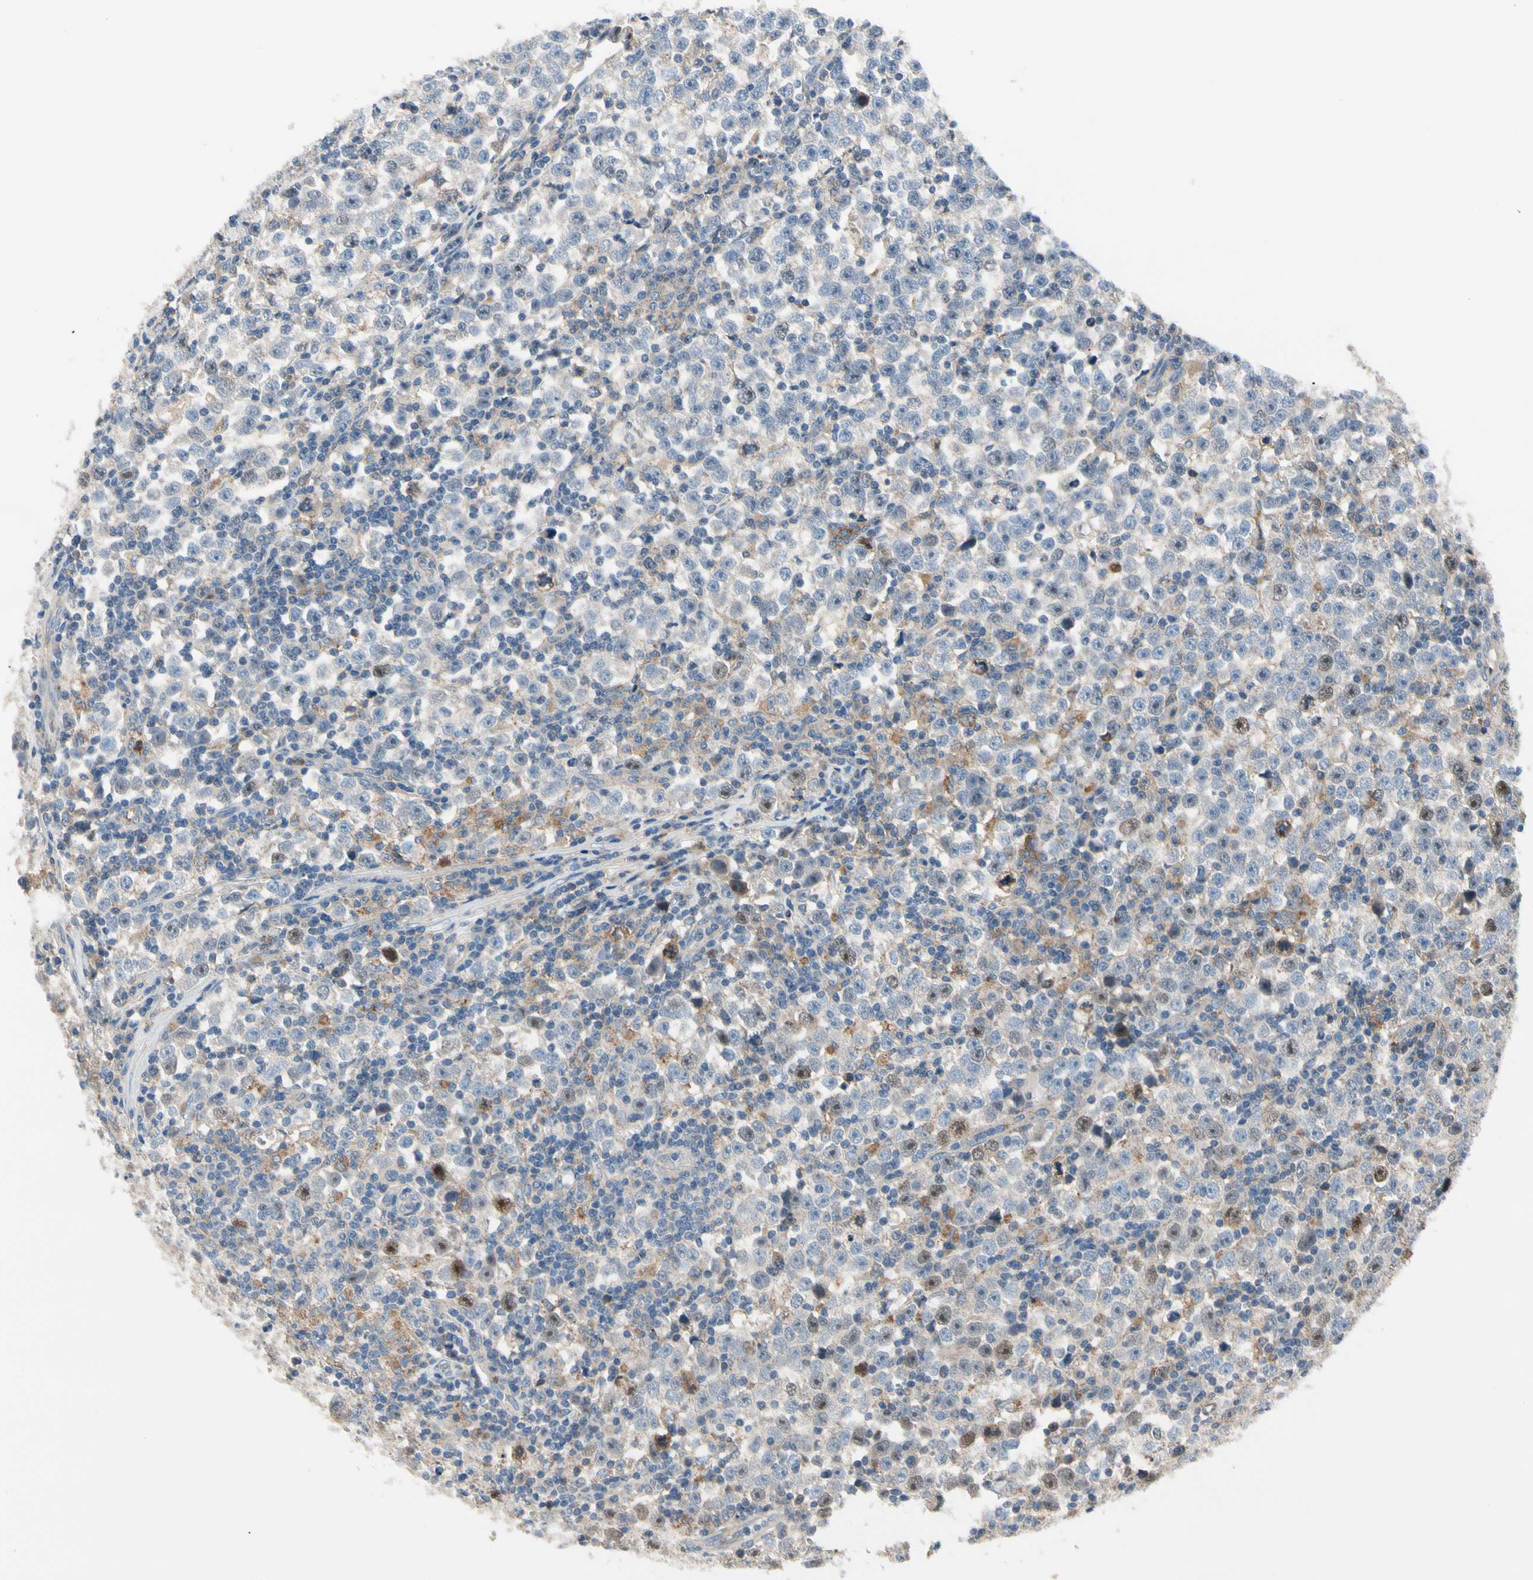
{"staining": {"intensity": "moderate", "quantity": "<25%", "location": "nuclear"}, "tissue": "testis cancer", "cell_type": "Tumor cells", "image_type": "cancer", "snomed": [{"axis": "morphology", "description": "Seminoma, NOS"}, {"axis": "topography", "description": "Testis"}], "caption": "The immunohistochemical stain labels moderate nuclear staining in tumor cells of testis seminoma tissue.", "gene": "HJURP", "patient": {"sex": "male", "age": 43}}